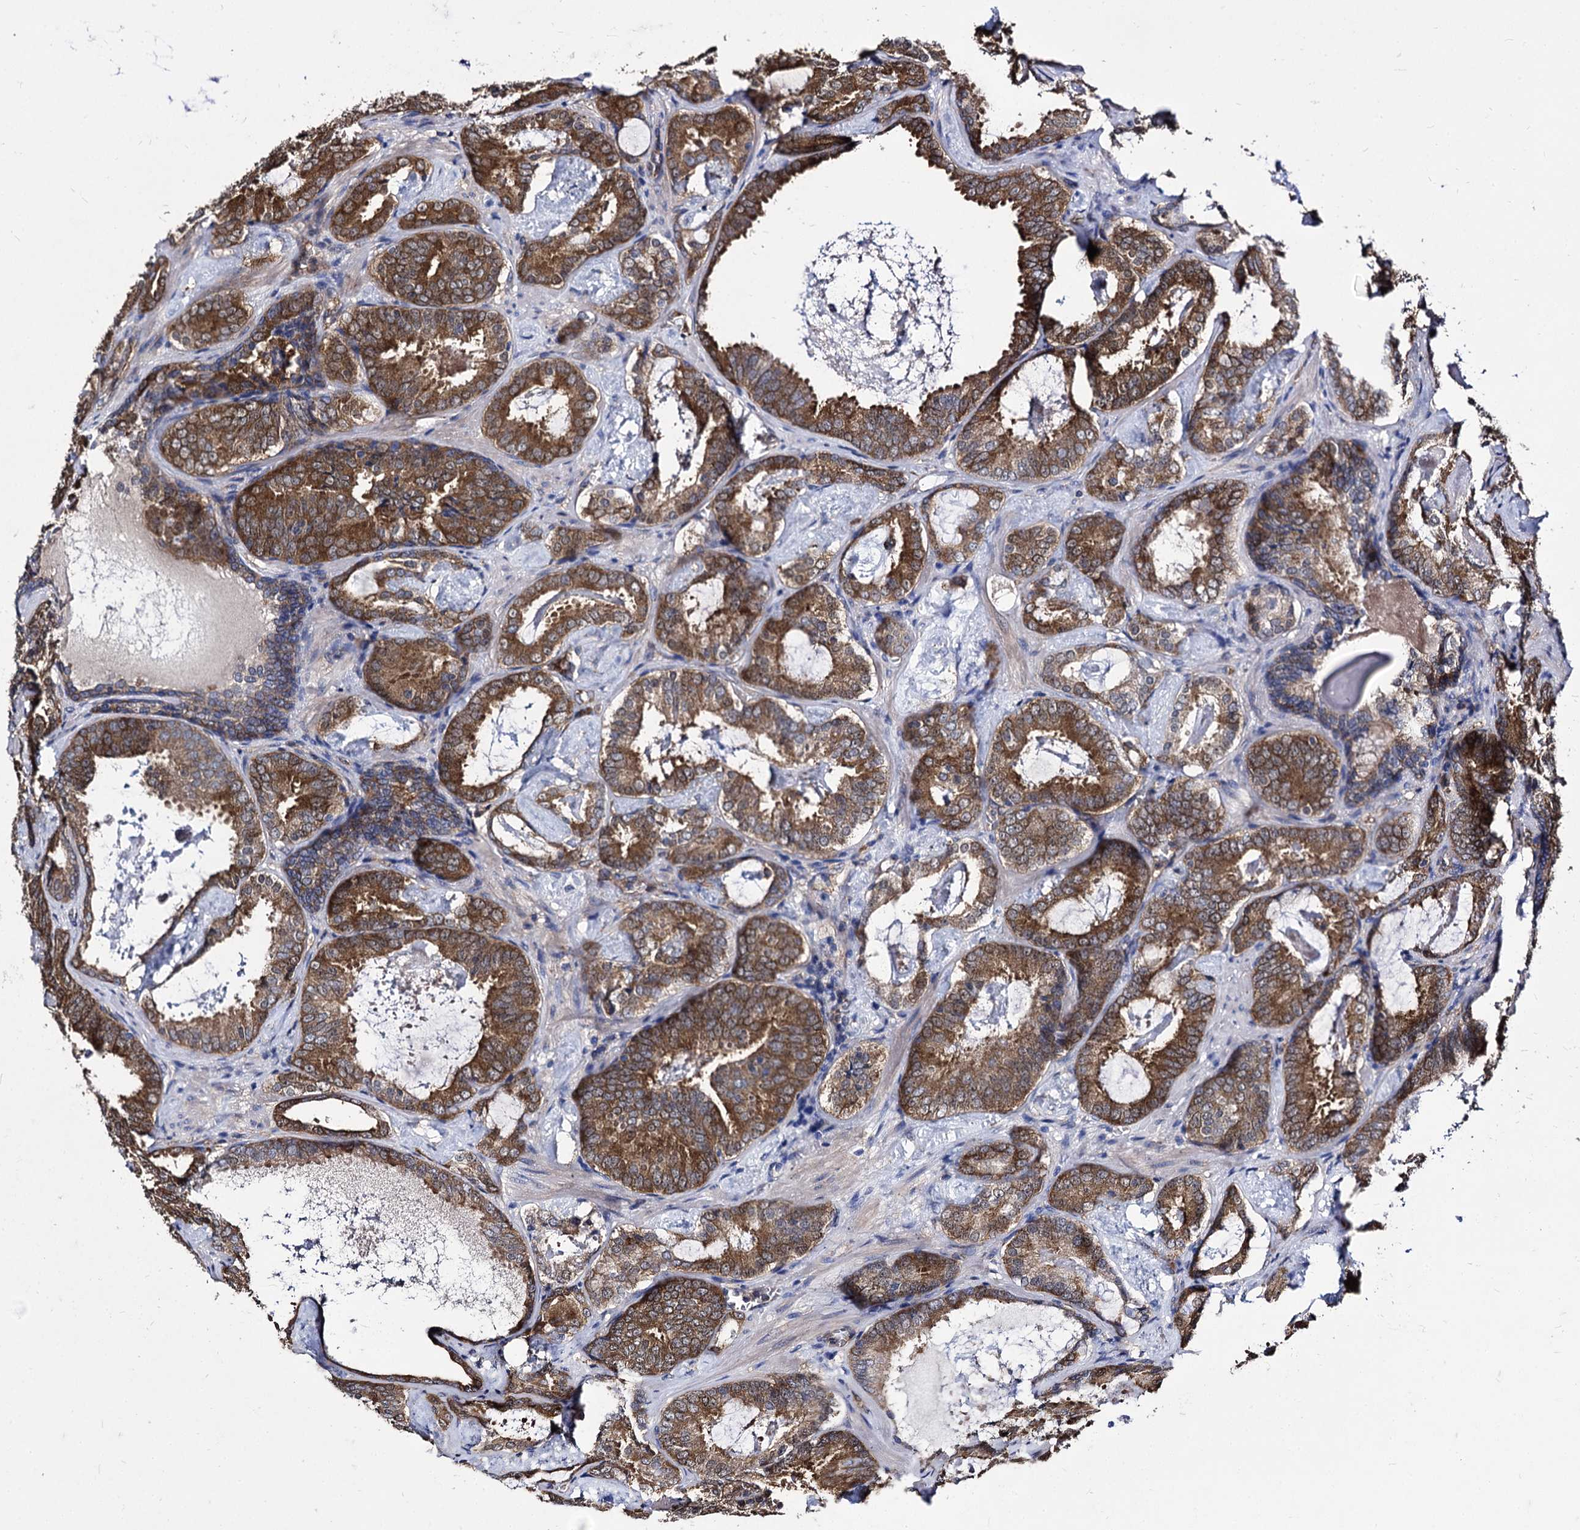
{"staining": {"intensity": "moderate", "quantity": "25%-75%", "location": "cytoplasmic/membranous"}, "tissue": "prostate cancer", "cell_type": "Tumor cells", "image_type": "cancer", "snomed": [{"axis": "morphology", "description": "Adenocarcinoma, Low grade"}, {"axis": "topography", "description": "Prostate"}], "caption": "Protein staining exhibits moderate cytoplasmic/membranous staining in about 25%-75% of tumor cells in adenocarcinoma (low-grade) (prostate). (DAB = brown stain, brightfield microscopy at high magnification).", "gene": "NME1", "patient": {"sex": "male", "age": 60}}